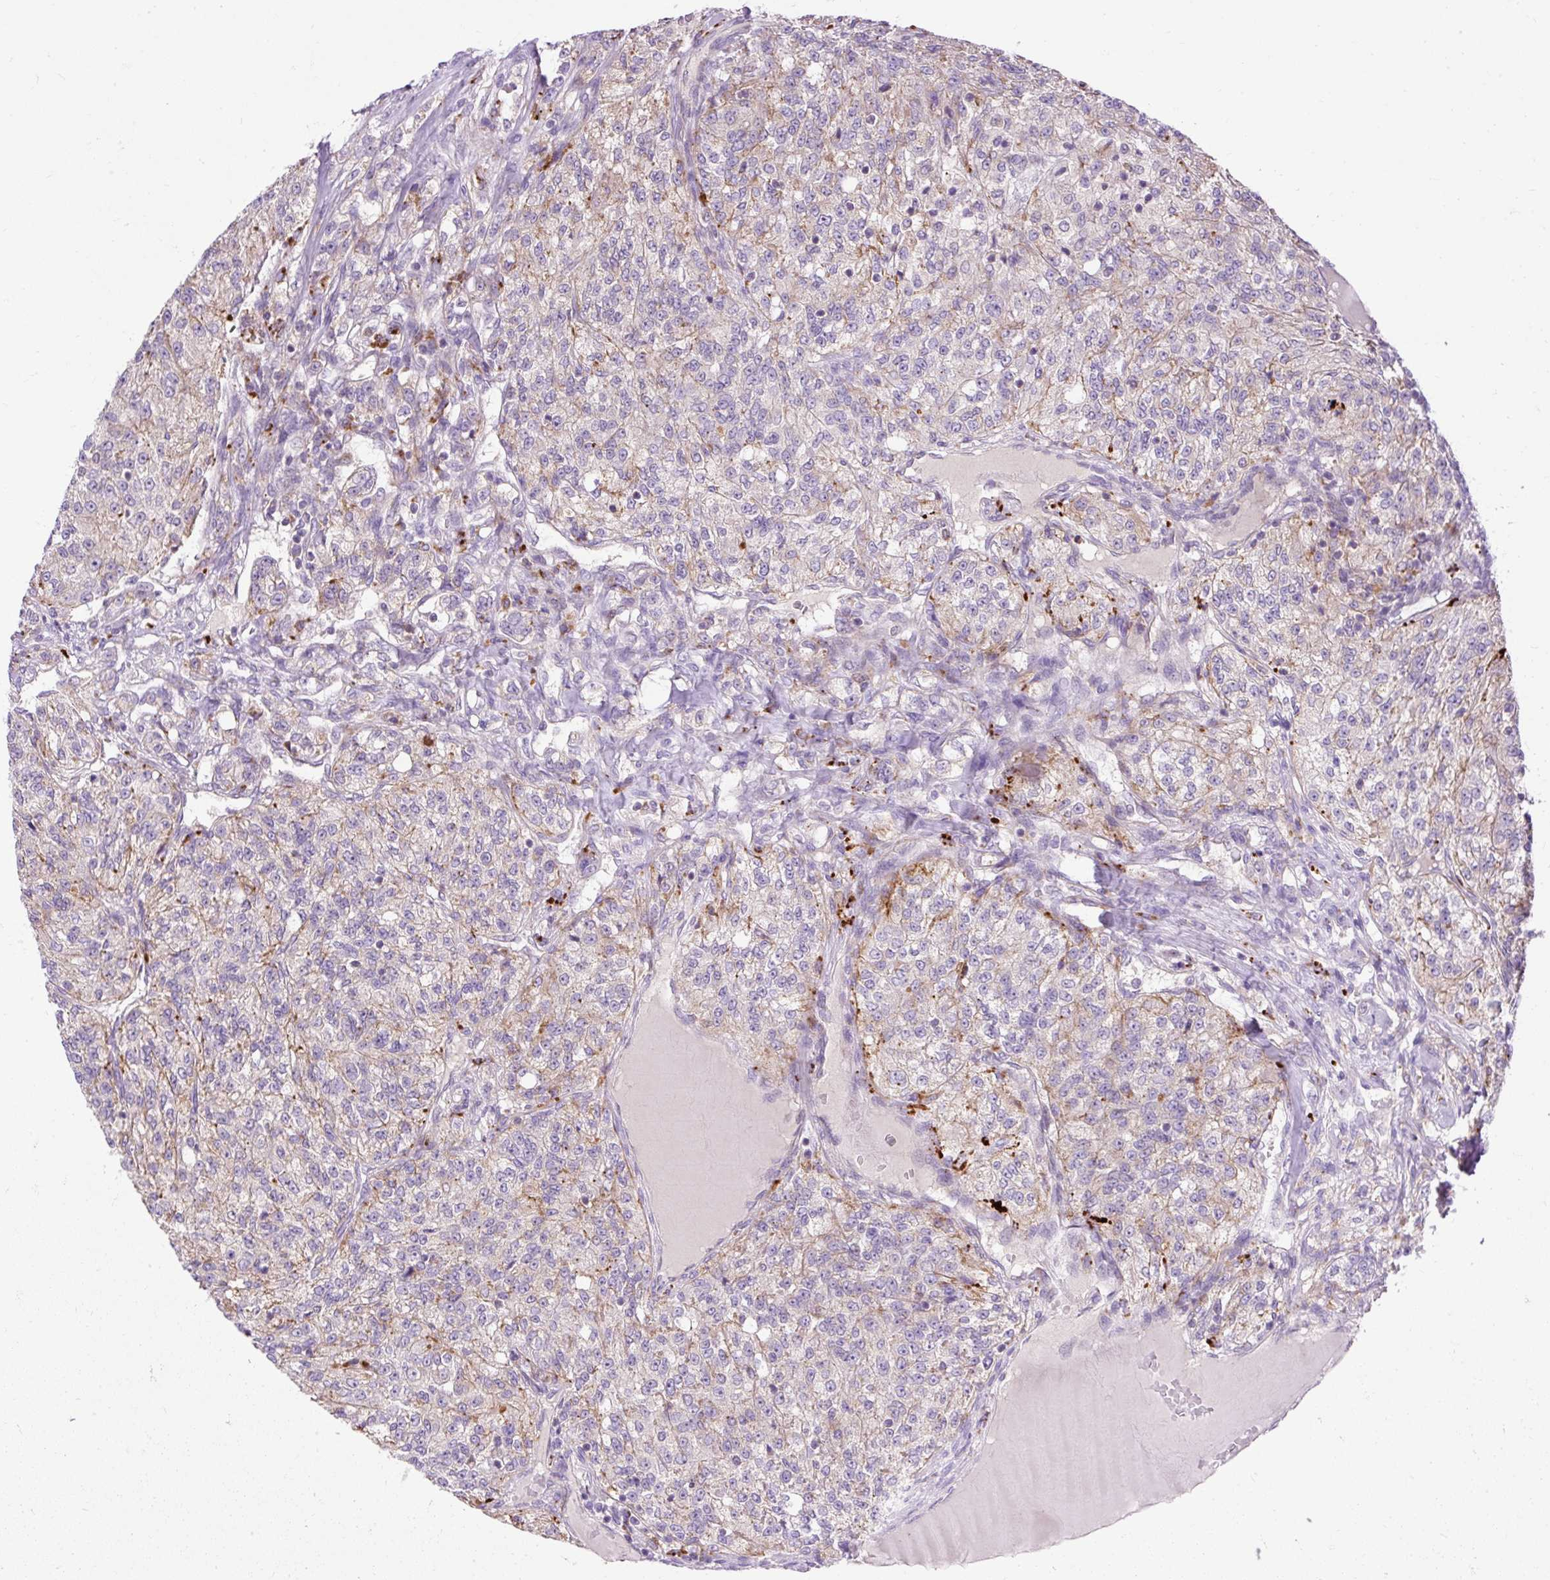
{"staining": {"intensity": "weak", "quantity": "<25%", "location": "cytoplasmic/membranous"}, "tissue": "renal cancer", "cell_type": "Tumor cells", "image_type": "cancer", "snomed": [{"axis": "morphology", "description": "Adenocarcinoma, NOS"}, {"axis": "topography", "description": "Kidney"}], "caption": "IHC photomicrograph of adenocarcinoma (renal) stained for a protein (brown), which shows no positivity in tumor cells.", "gene": "HEXB", "patient": {"sex": "female", "age": 63}}